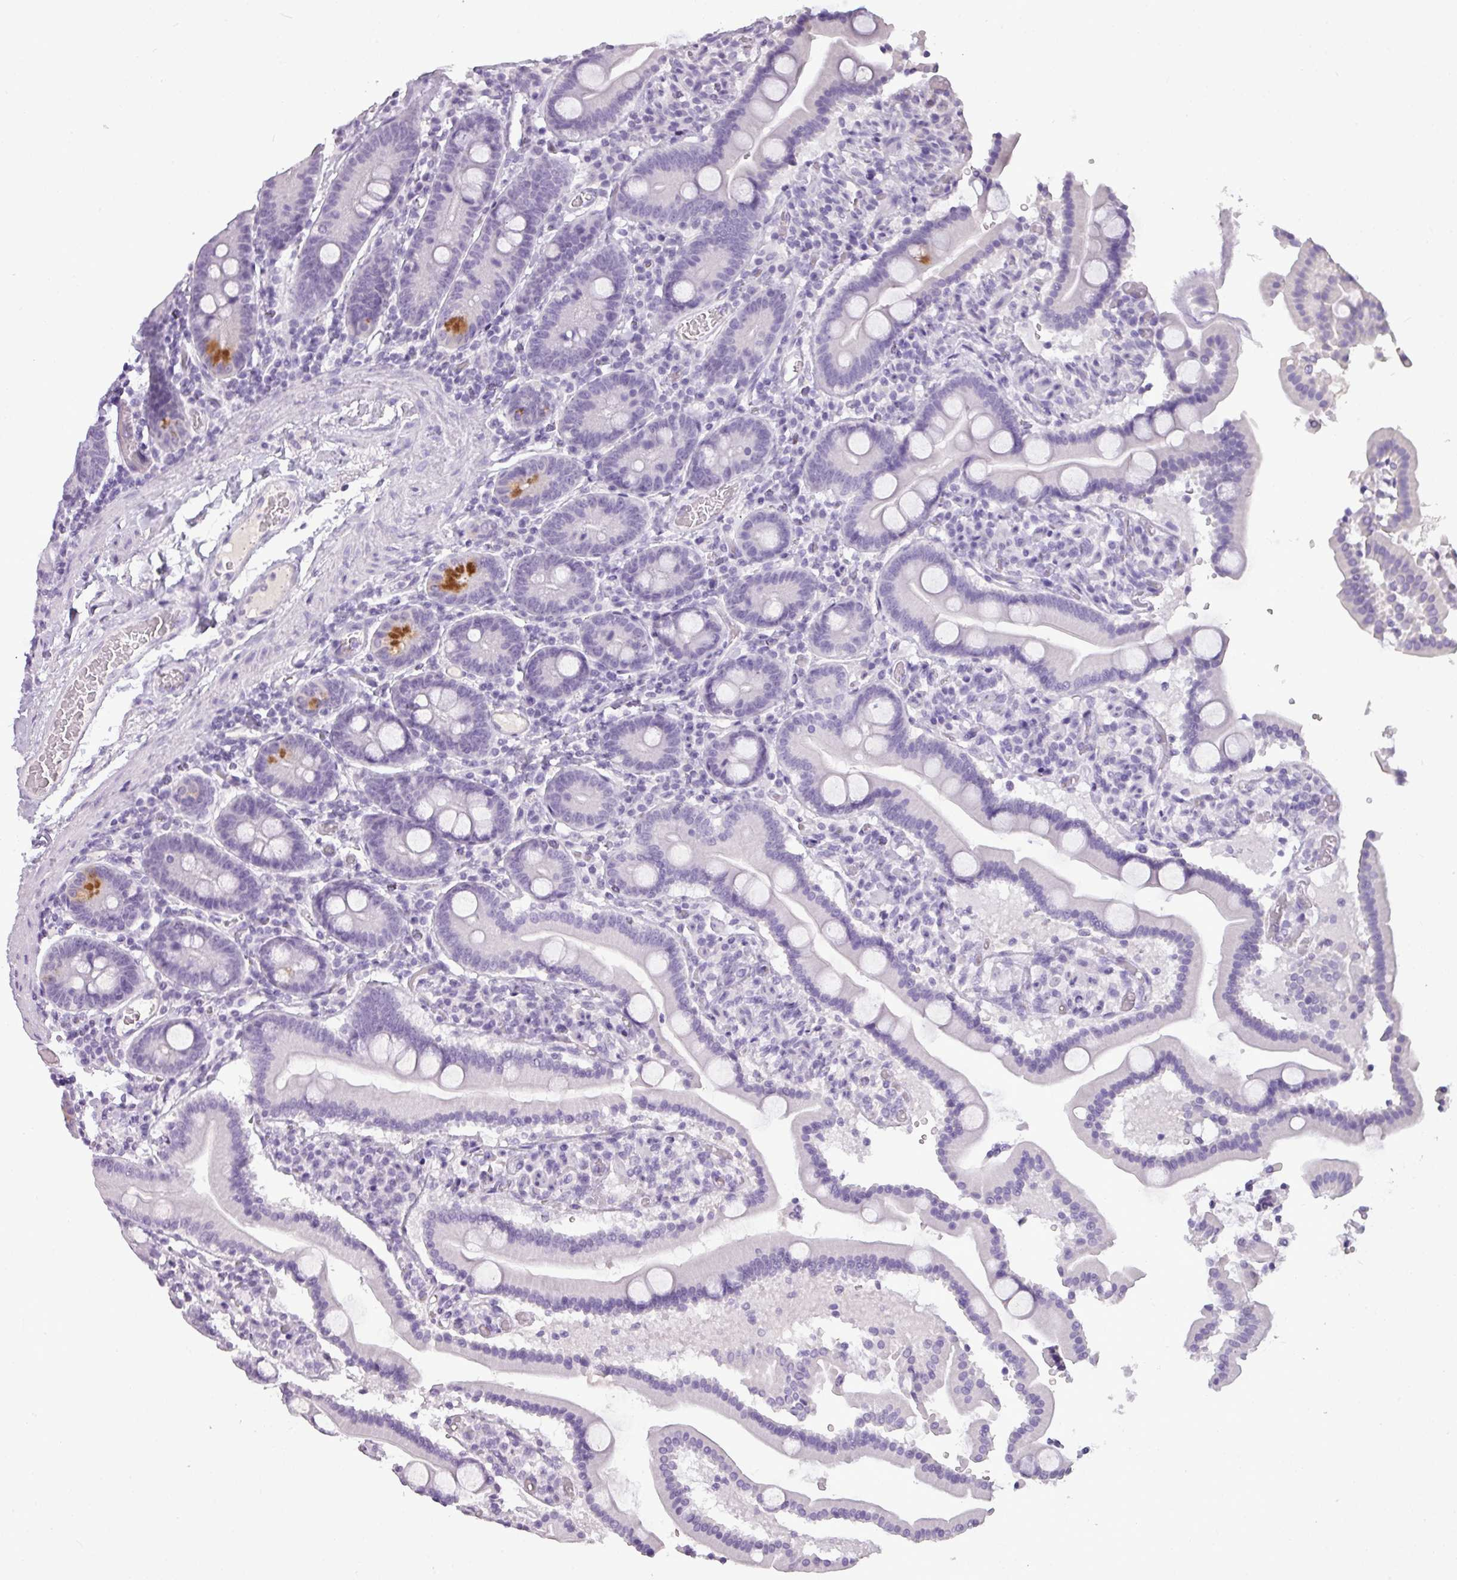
{"staining": {"intensity": "strong", "quantity": "<25%", "location": "cytoplasmic/membranous"}, "tissue": "duodenum", "cell_type": "Glandular cells", "image_type": "normal", "snomed": [{"axis": "morphology", "description": "Normal tissue, NOS"}, {"axis": "topography", "description": "Duodenum"}], "caption": "IHC of normal duodenum demonstrates medium levels of strong cytoplasmic/membranous positivity in approximately <25% of glandular cells. (DAB = brown stain, brightfield microscopy at high magnification).", "gene": "TMEM91", "patient": {"sex": "male", "age": 55}}